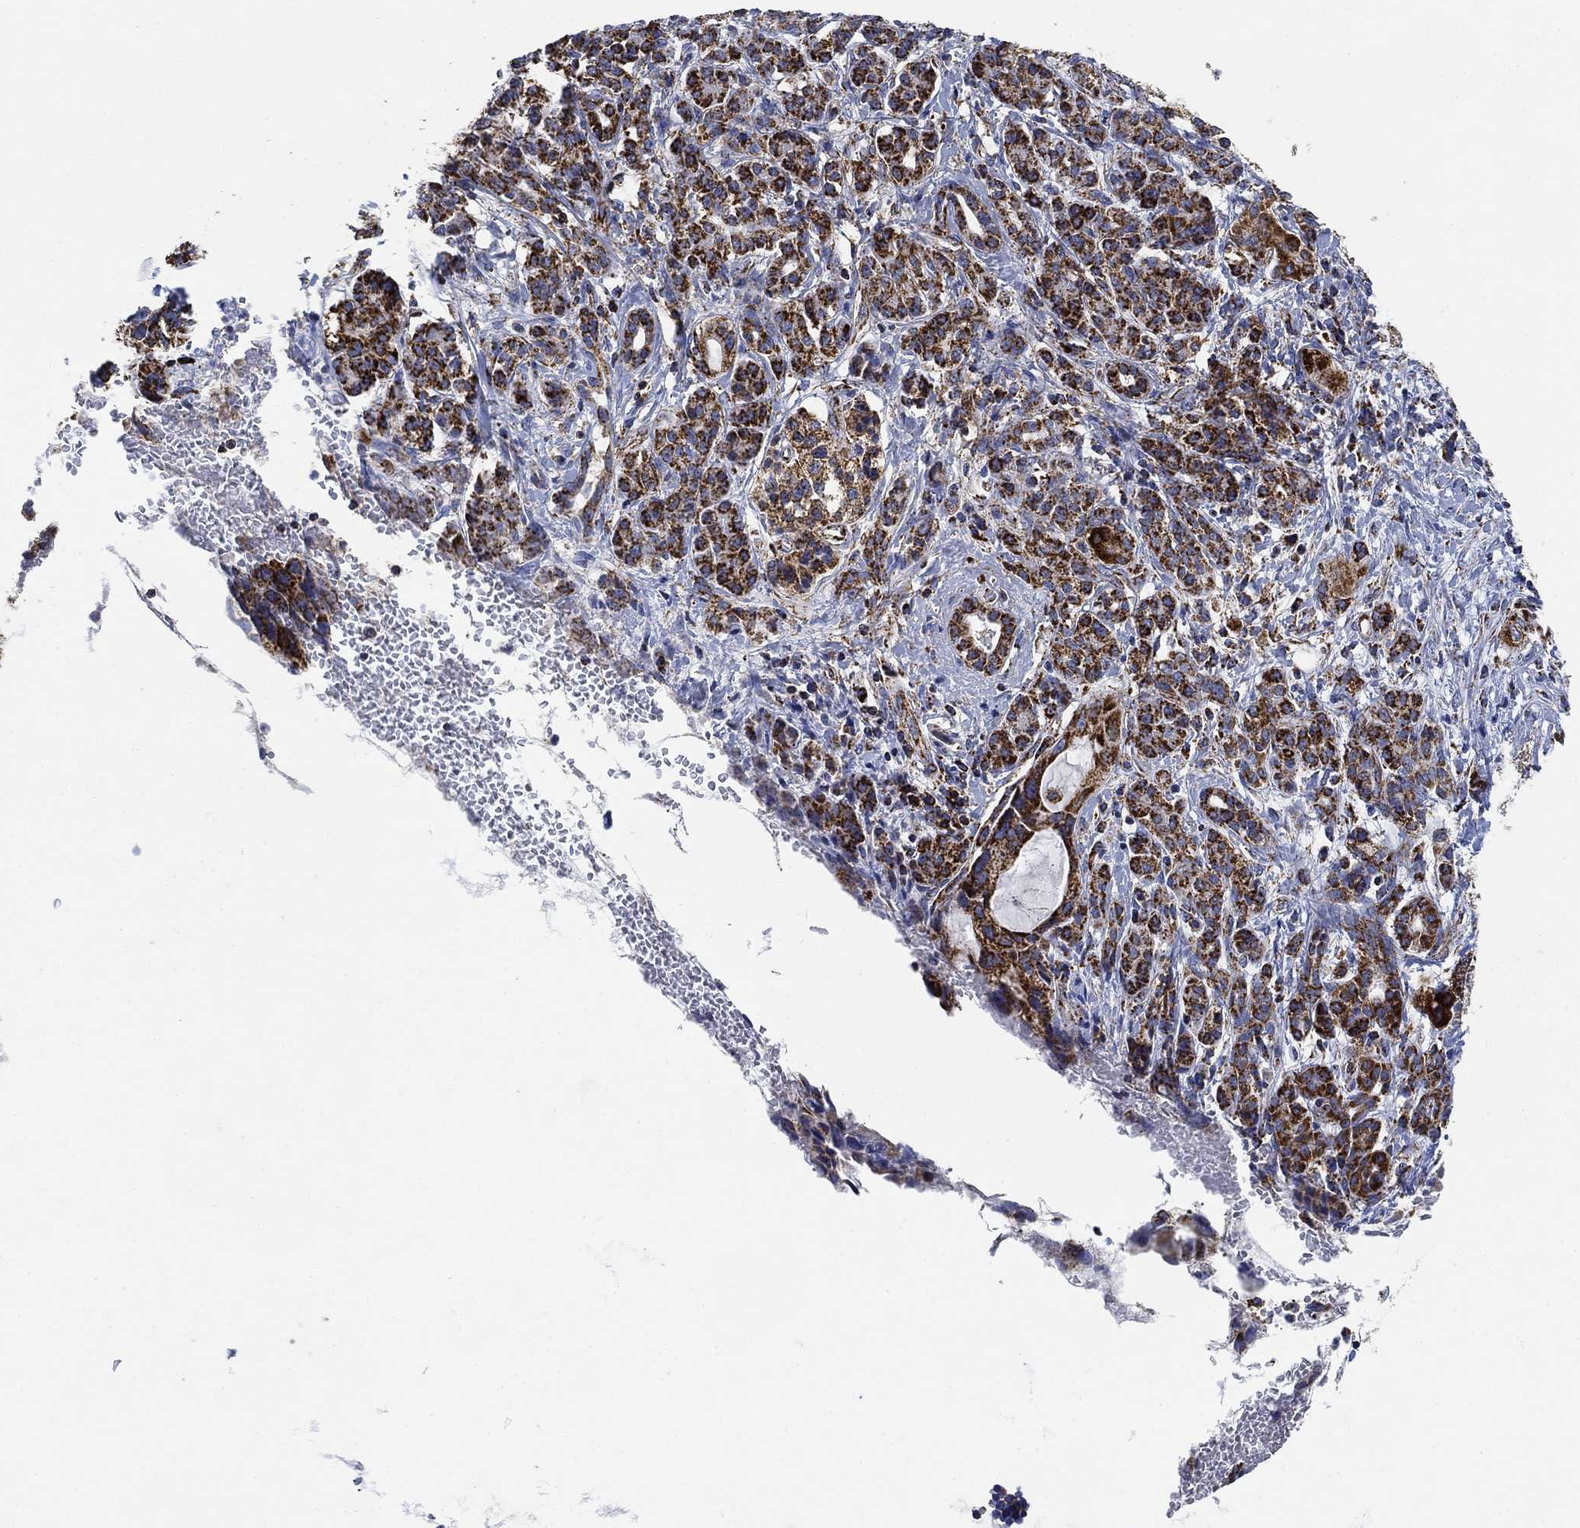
{"staining": {"intensity": "strong", "quantity": "25%-75%", "location": "cytoplasmic/membranous"}, "tissue": "pancreatic cancer", "cell_type": "Tumor cells", "image_type": "cancer", "snomed": [{"axis": "morphology", "description": "Adenocarcinoma, NOS"}, {"axis": "topography", "description": "Pancreas"}], "caption": "Immunohistochemical staining of human pancreatic cancer (adenocarcinoma) demonstrates high levels of strong cytoplasmic/membranous protein positivity in about 25%-75% of tumor cells.", "gene": "NDUFS3", "patient": {"sex": "female", "age": 56}}